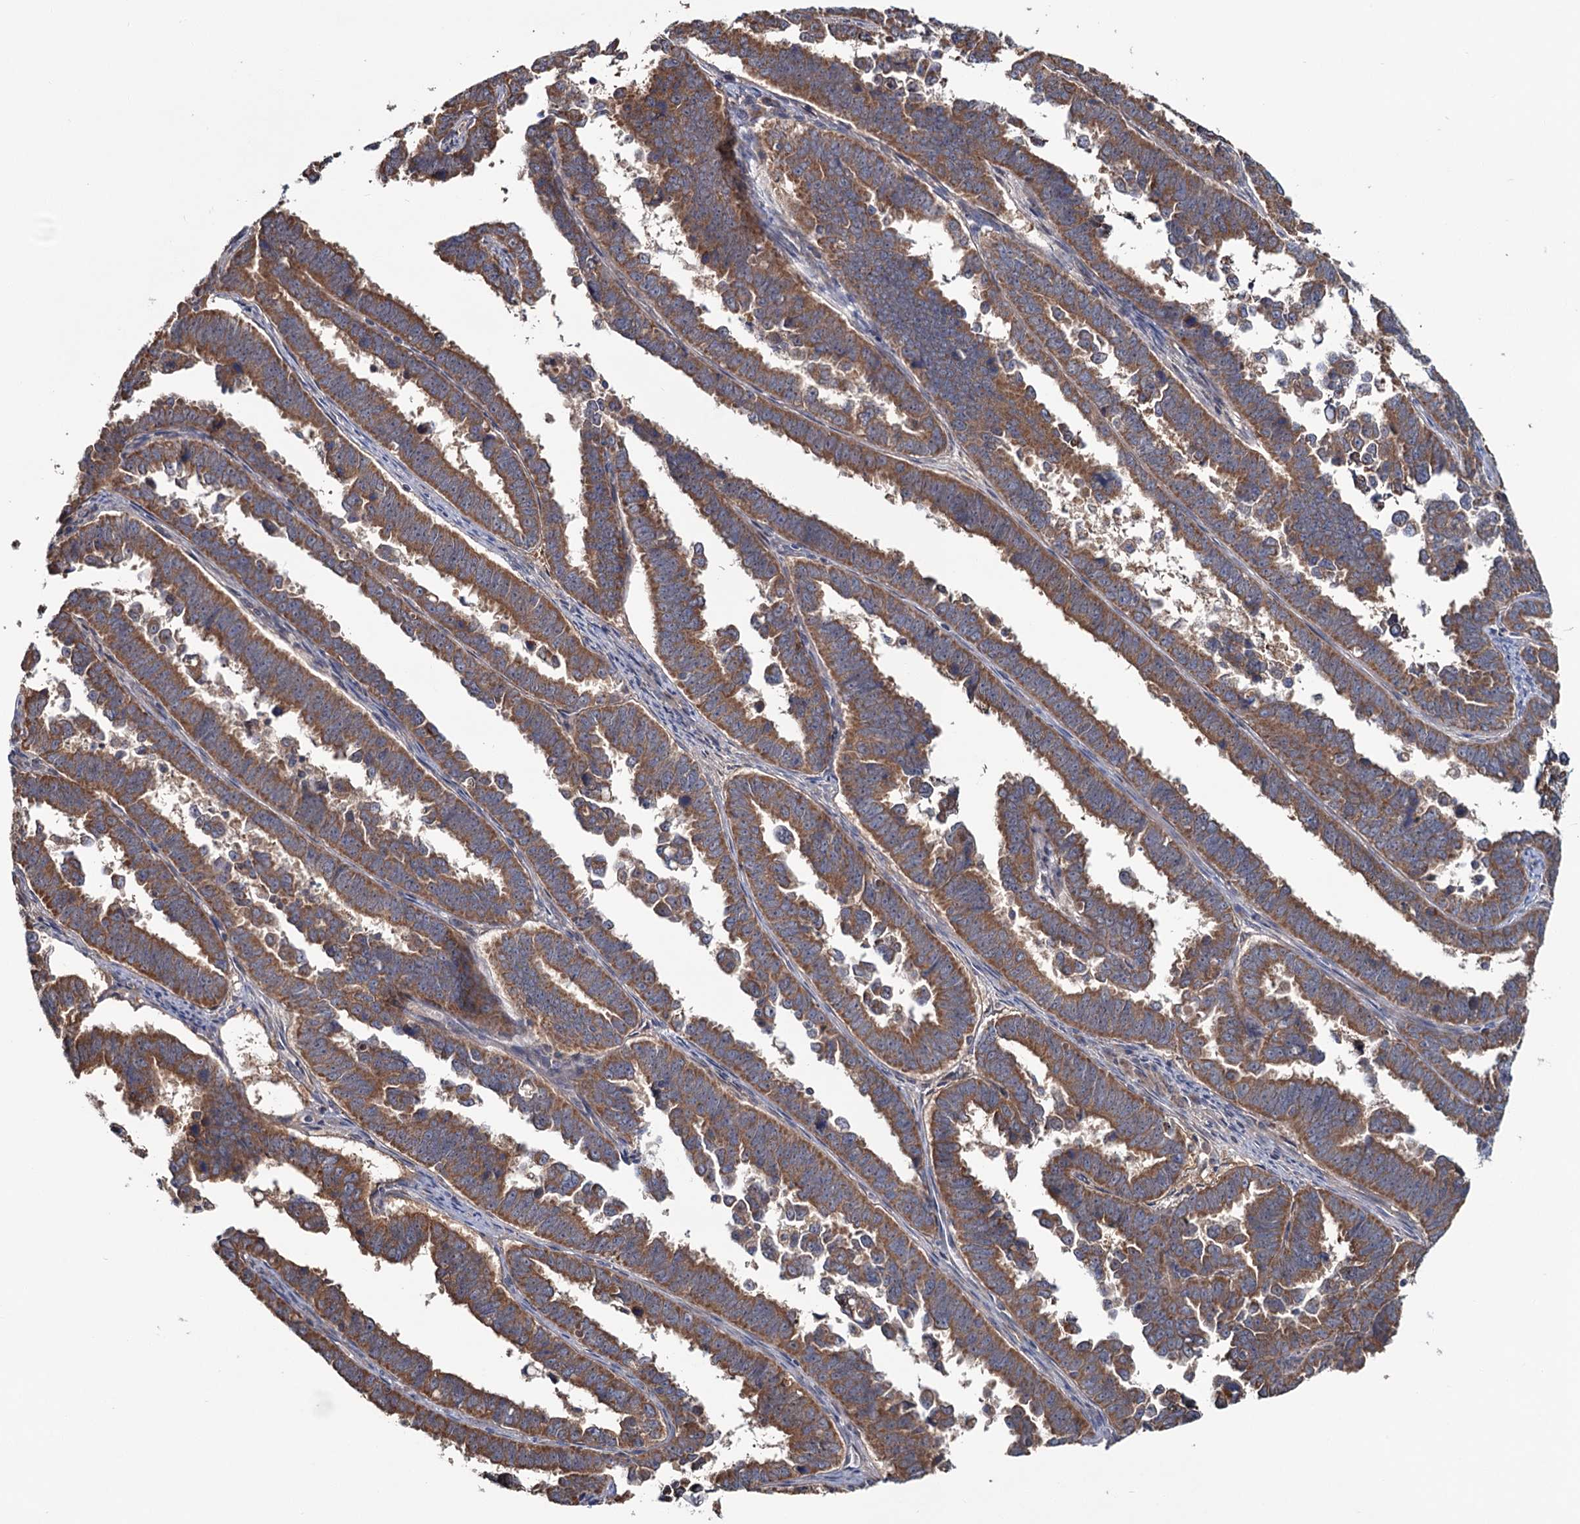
{"staining": {"intensity": "moderate", "quantity": ">75%", "location": "cytoplasmic/membranous"}, "tissue": "endometrial cancer", "cell_type": "Tumor cells", "image_type": "cancer", "snomed": [{"axis": "morphology", "description": "Adenocarcinoma, NOS"}, {"axis": "topography", "description": "Endometrium"}], "caption": "A high-resolution image shows immunohistochemistry staining of adenocarcinoma (endometrial), which displays moderate cytoplasmic/membranous positivity in about >75% of tumor cells. The staining is performed using DAB (3,3'-diaminobenzidine) brown chromogen to label protein expression. The nuclei are counter-stained blue using hematoxylin.", "gene": "MTRR", "patient": {"sex": "female", "age": 75}}